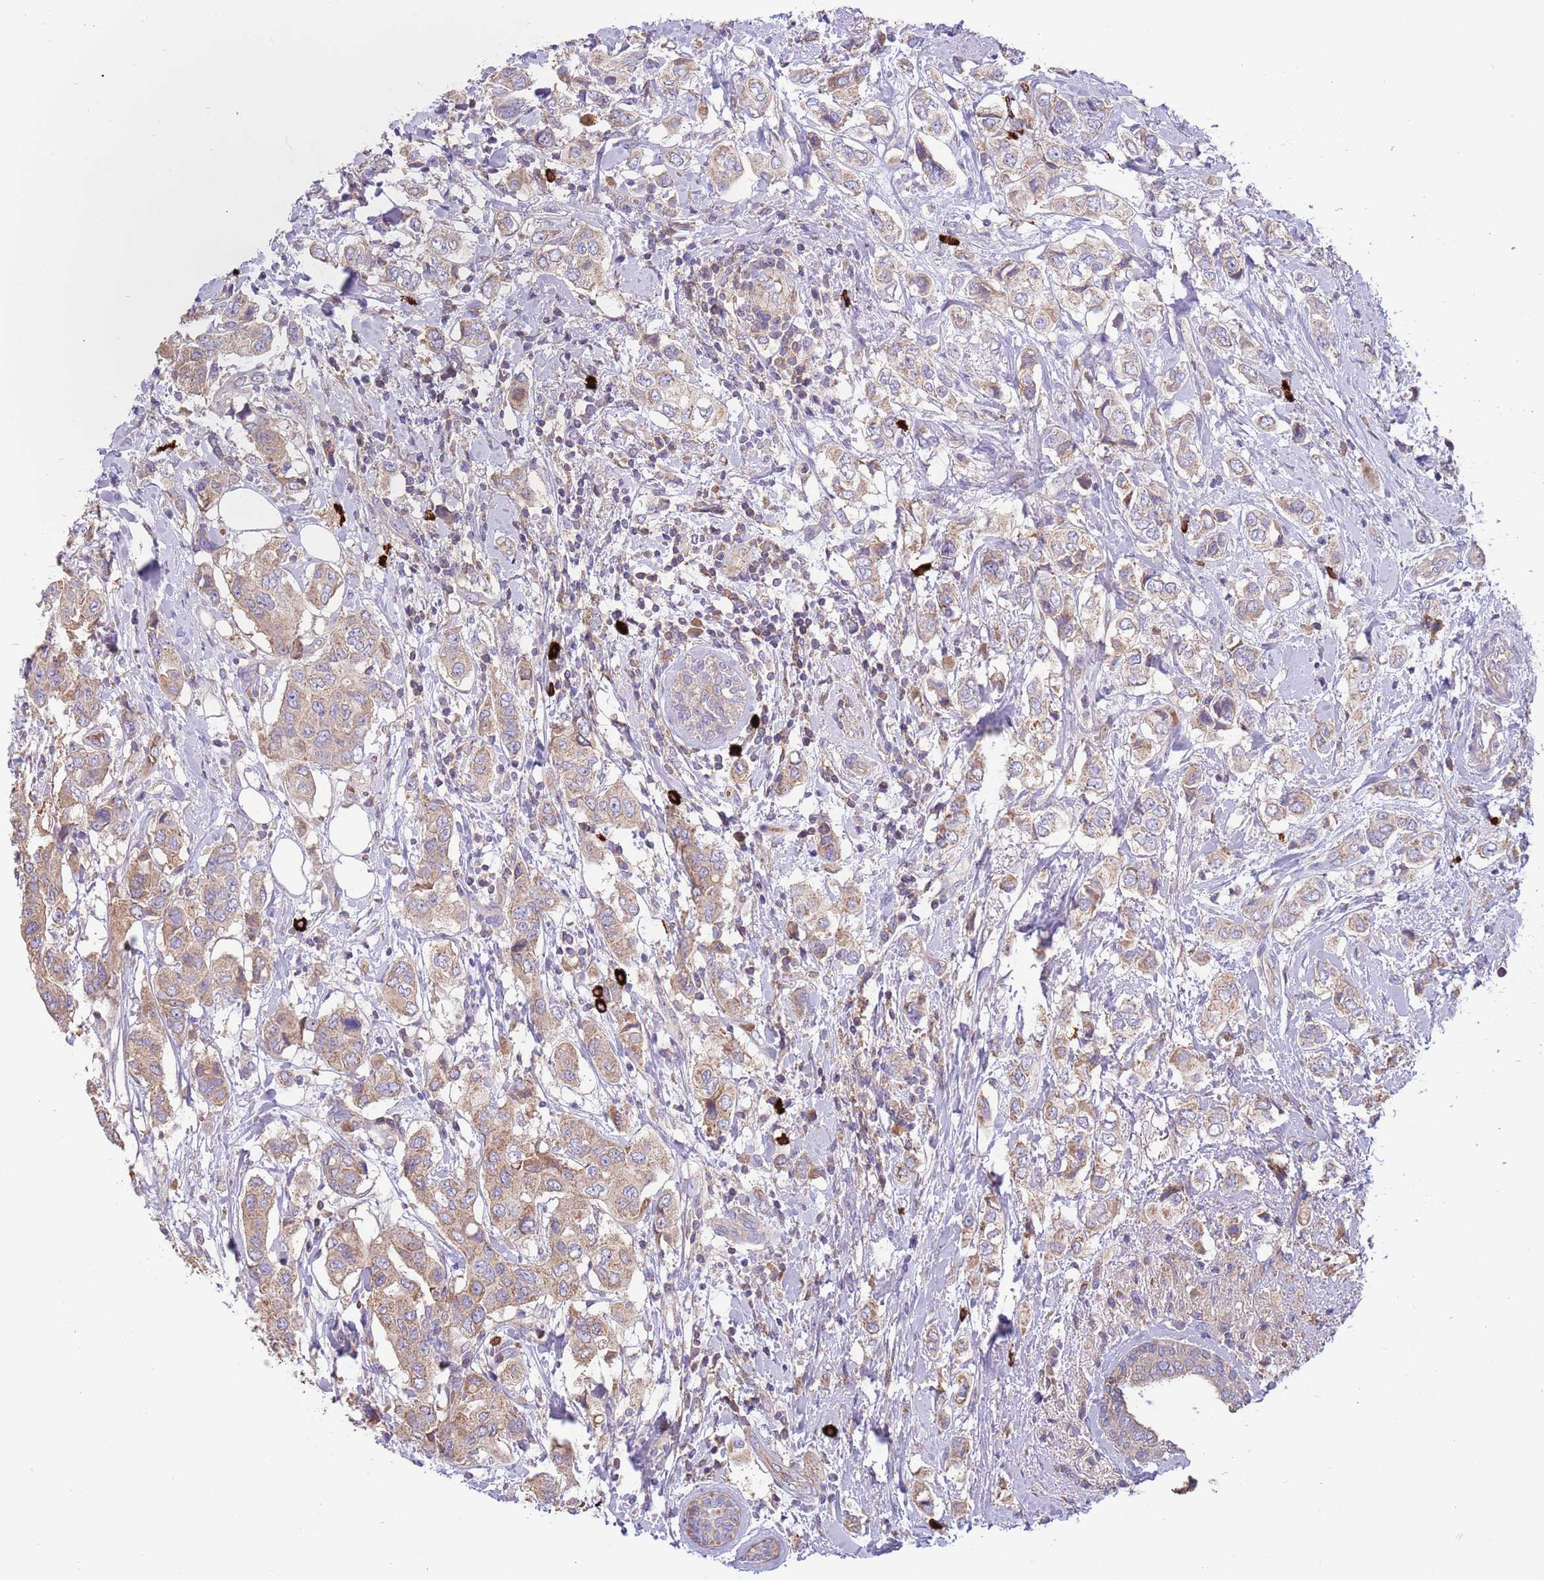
{"staining": {"intensity": "weak", "quantity": ">75%", "location": "cytoplasmic/membranous"}, "tissue": "breast cancer", "cell_type": "Tumor cells", "image_type": "cancer", "snomed": [{"axis": "morphology", "description": "Lobular carcinoma"}, {"axis": "topography", "description": "Breast"}], "caption": "Breast lobular carcinoma was stained to show a protein in brown. There is low levels of weak cytoplasmic/membranous expression in approximately >75% of tumor cells.", "gene": "TRMO", "patient": {"sex": "female", "age": 51}}